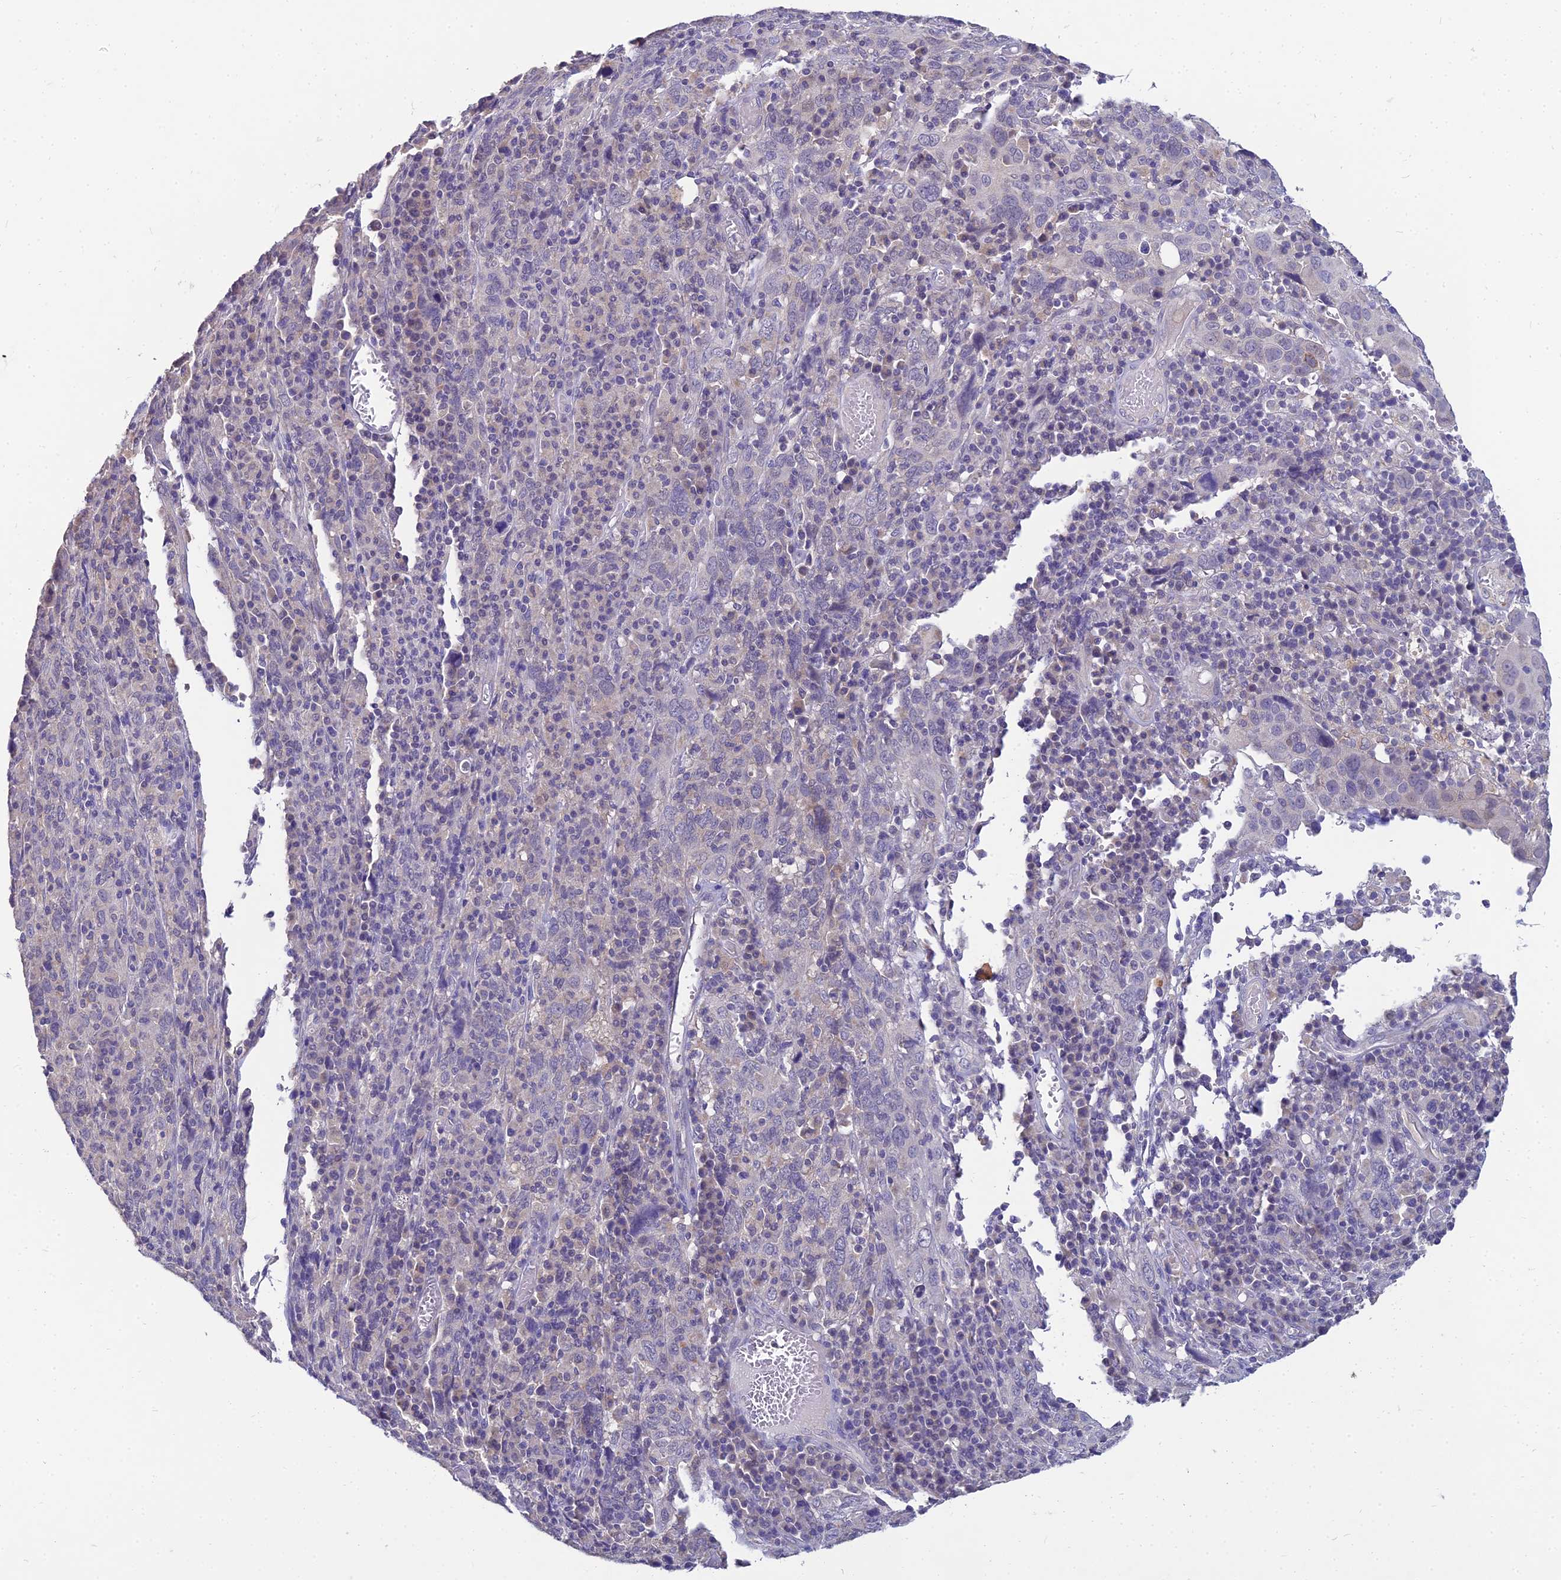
{"staining": {"intensity": "negative", "quantity": "none", "location": "none"}, "tissue": "cervical cancer", "cell_type": "Tumor cells", "image_type": "cancer", "snomed": [{"axis": "morphology", "description": "Squamous cell carcinoma, NOS"}, {"axis": "topography", "description": "Cervix"}], "caption": "Squamous cell carcinoma (cervical) stained for a protein using immunohistochemistry (IHC) reveals no staining tumor cells.", "gene": "NPY", "patient": {"sex": "female", "age": 46}}